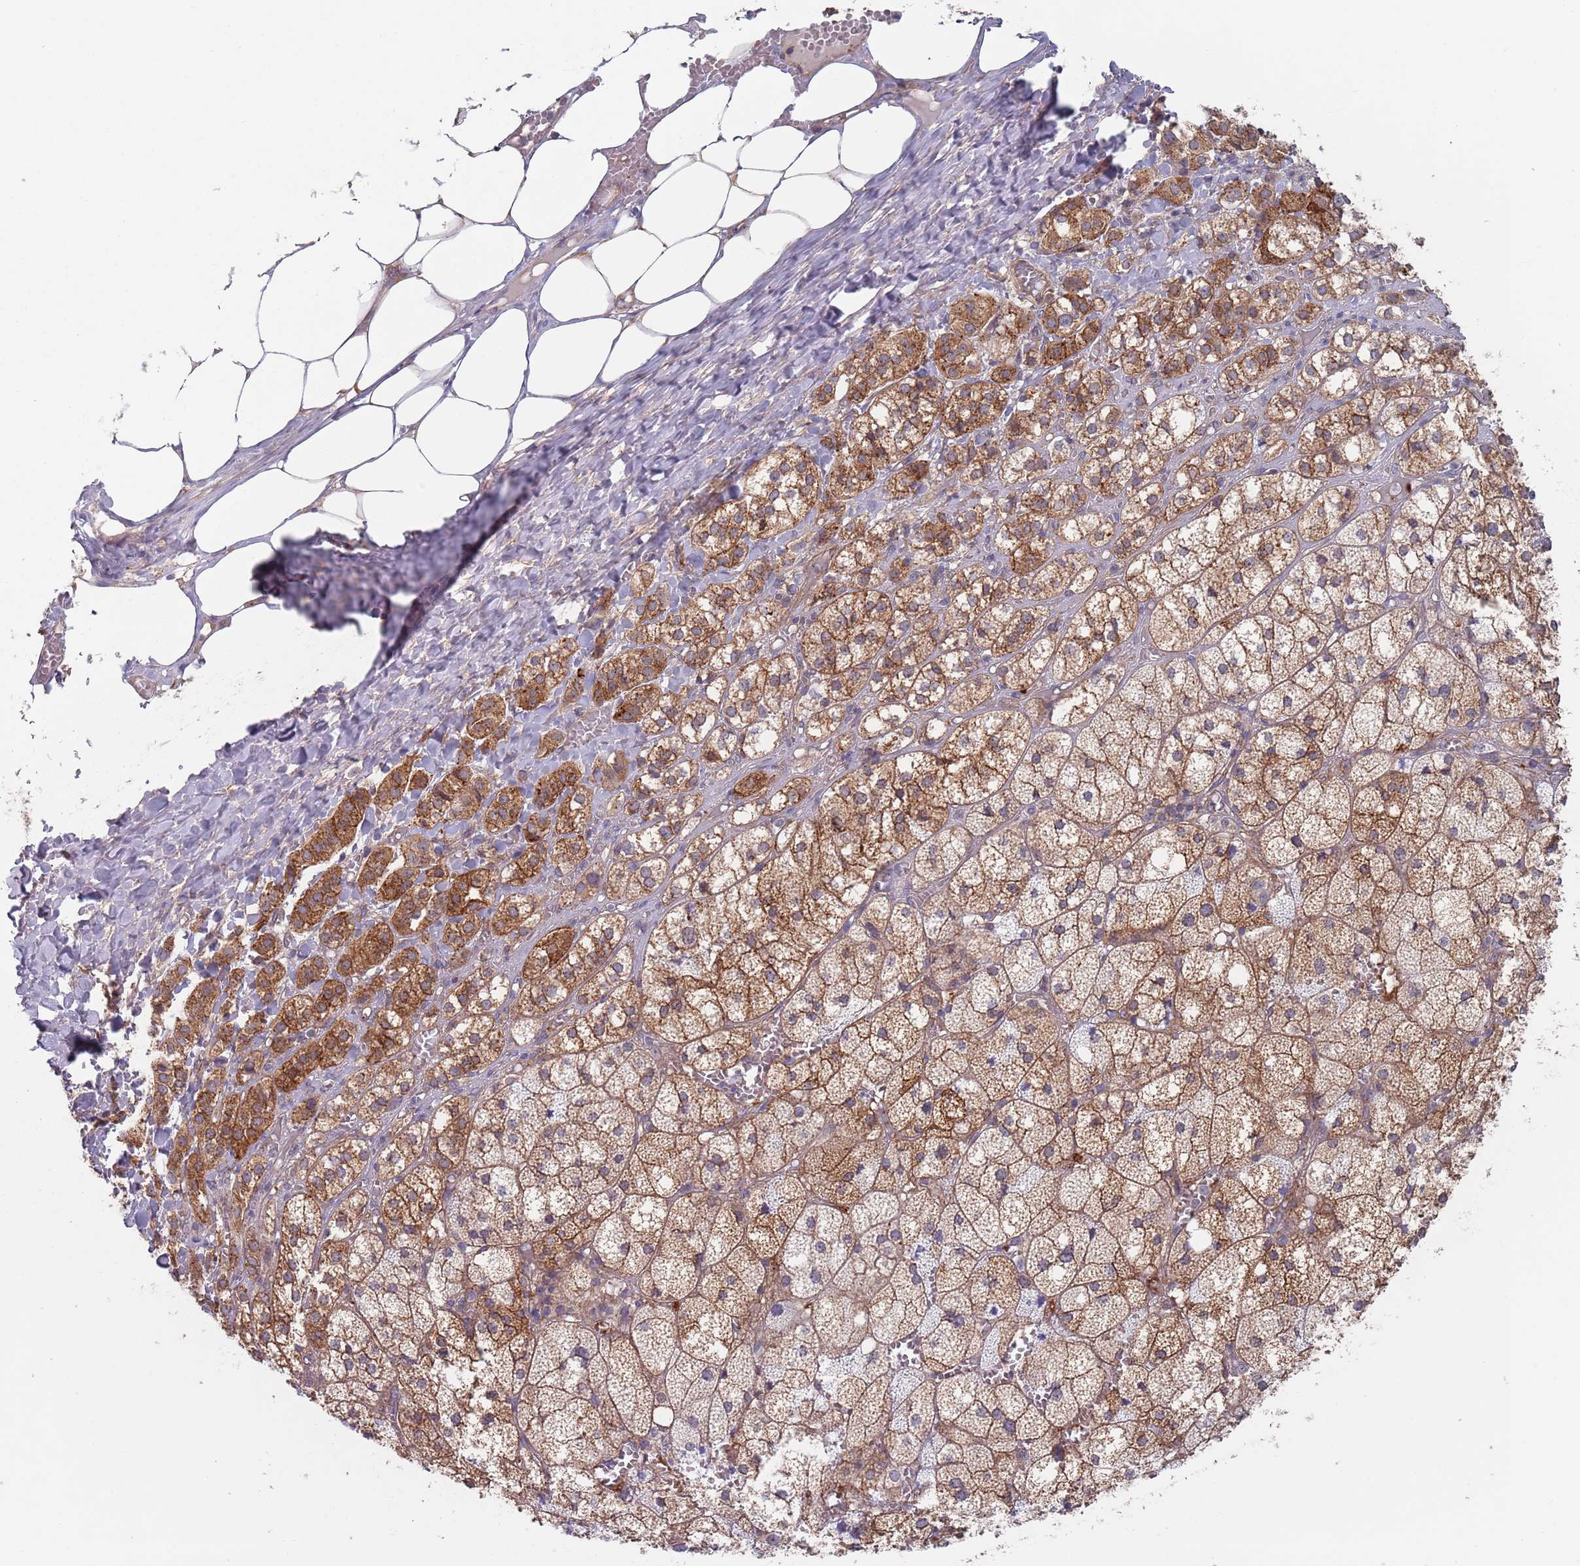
{"staining": {"intensity": "moderate", "quantity": ">75%", "location": "cytoplasmic/membranous"}, "tissue": "adrenal gland", "cell_type": "Glandular cells", "image_type": "normal", "snomed": [{"axis": "morphology", "description": "Normal tissue, NOS"}, {"axis": "topography", "description": "Adrenal gland"}], "caption": "Moderate cytoplasmic/membranous positivity is present in about >75% of glandular cells in benign adrenal gland.", "gene": "APPL2", "patient": {"sex": "female", "age": 61}}